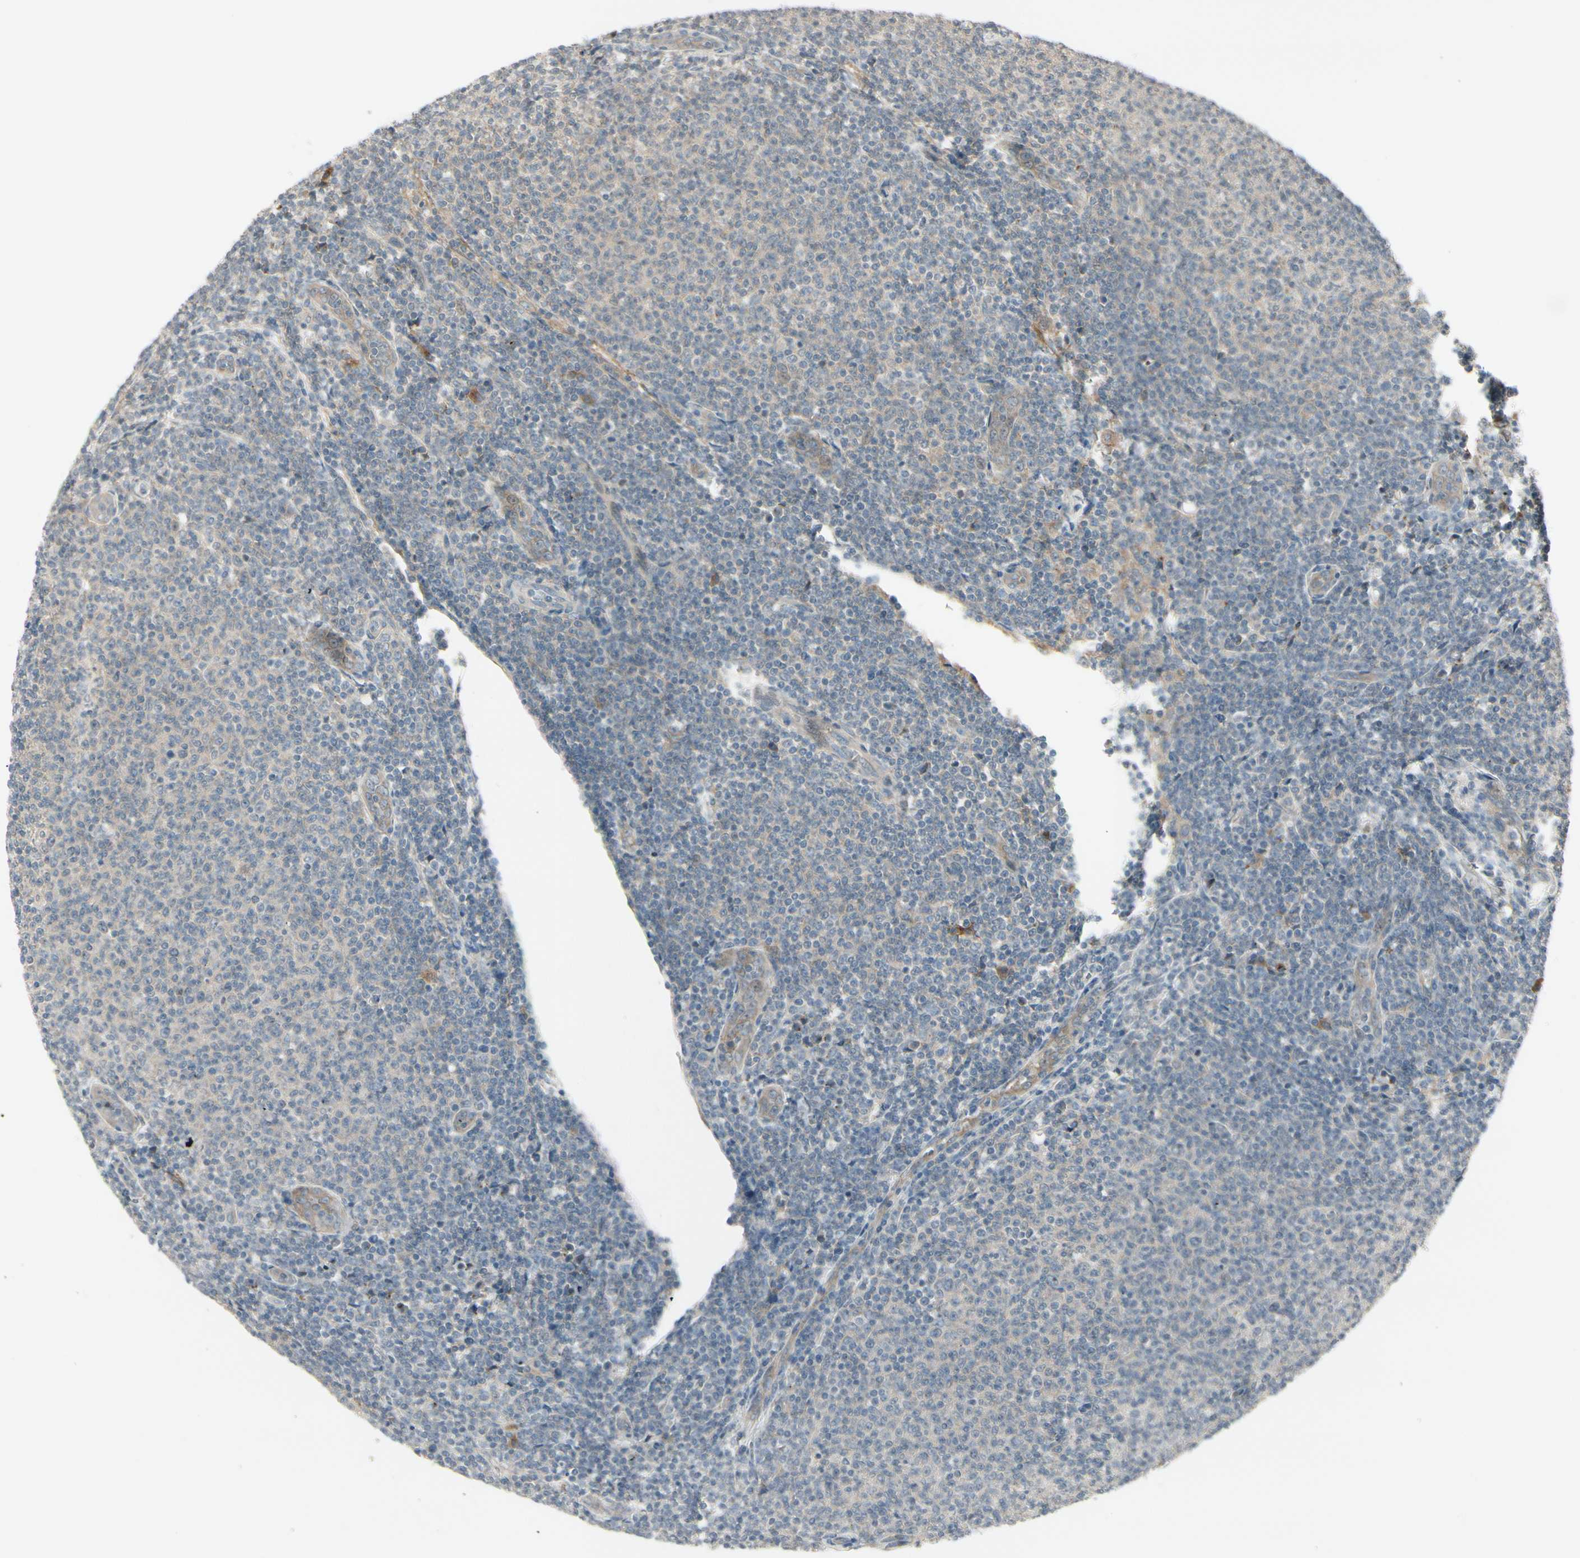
{"staining": {"intensity": "negative", "quantity": "none", "location": "none"}, "tissue": "lymphoma", "cell_type": "Tumor cells", "image_type": "cancer", "snomed": [{"axis": "morphology", "description": "Malignant lymphoma, non-Hodgkin's type, Low grade"}, {"axis": "topography", "description": "Lymph node"}], "caption": "Immunohistochemistry of human malignant lymphoma, non-Hodgkin's type (low-grade) demonstrates no staining in tumor cells. The staining is performed using DAB brown chromogen with nuclei counter-stained in using hematoxylin.", "gene": "FHDC1", "patient": {"sex": "male", "age": 66}}